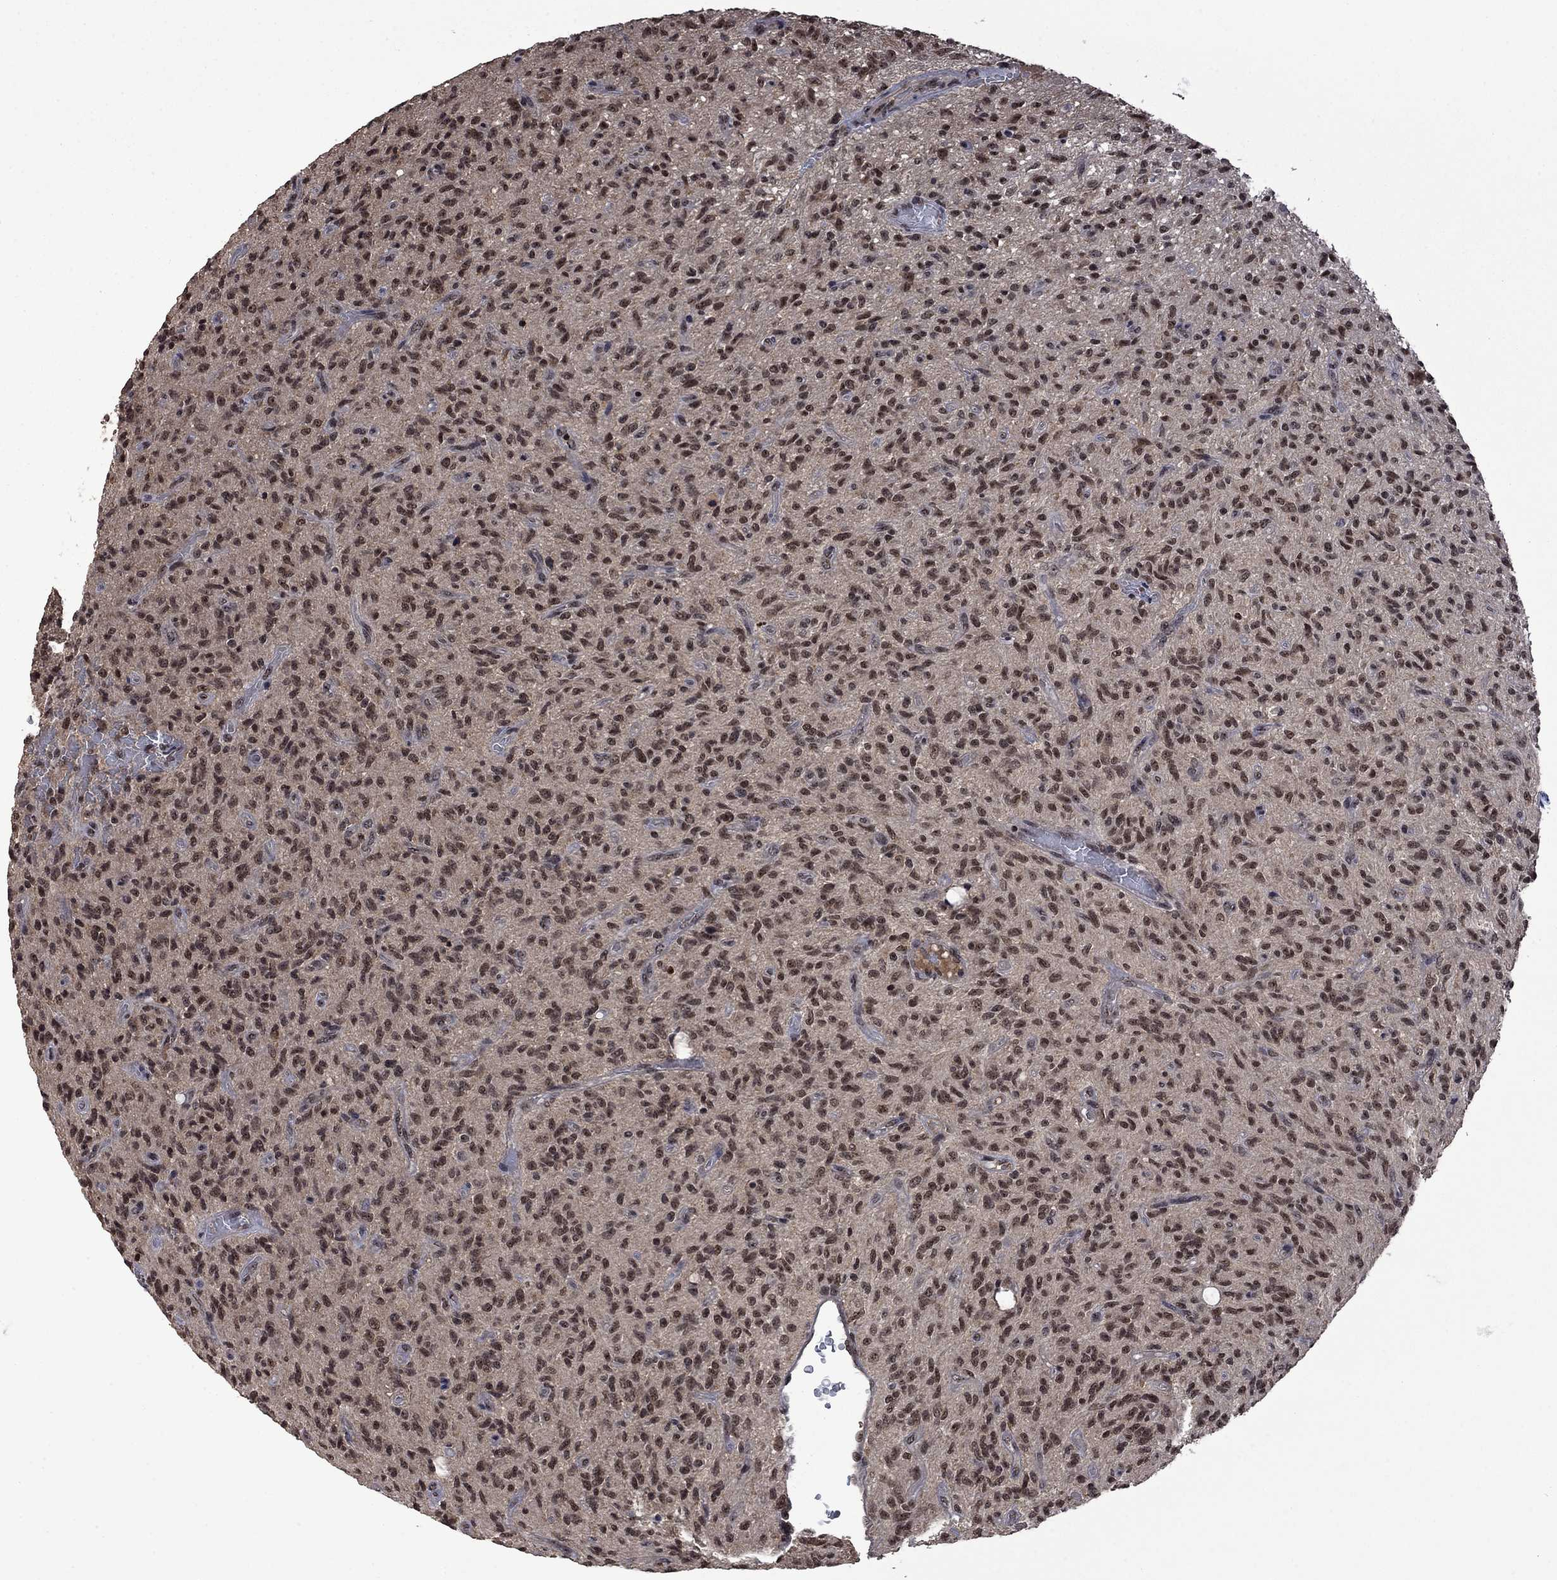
{"staining": {"intensity": "moderate", "quantity": ">75%", "location": "nuclear"}, "tissue": "glioma", "cell_type": "Tumor cells", "image_type": "cancer", "snomed": [{"axis": "morphology", "description": "Glioma, malignant, High grade"}, {"axis": "topography", "description": "Brain"}], "caption": "Protein expression analysis of glioma reveals moderate nuclear positivity in approximately >75% of tumor cells.", "gene": "FBL", "patient": {"sex": "male", "age": 64}}